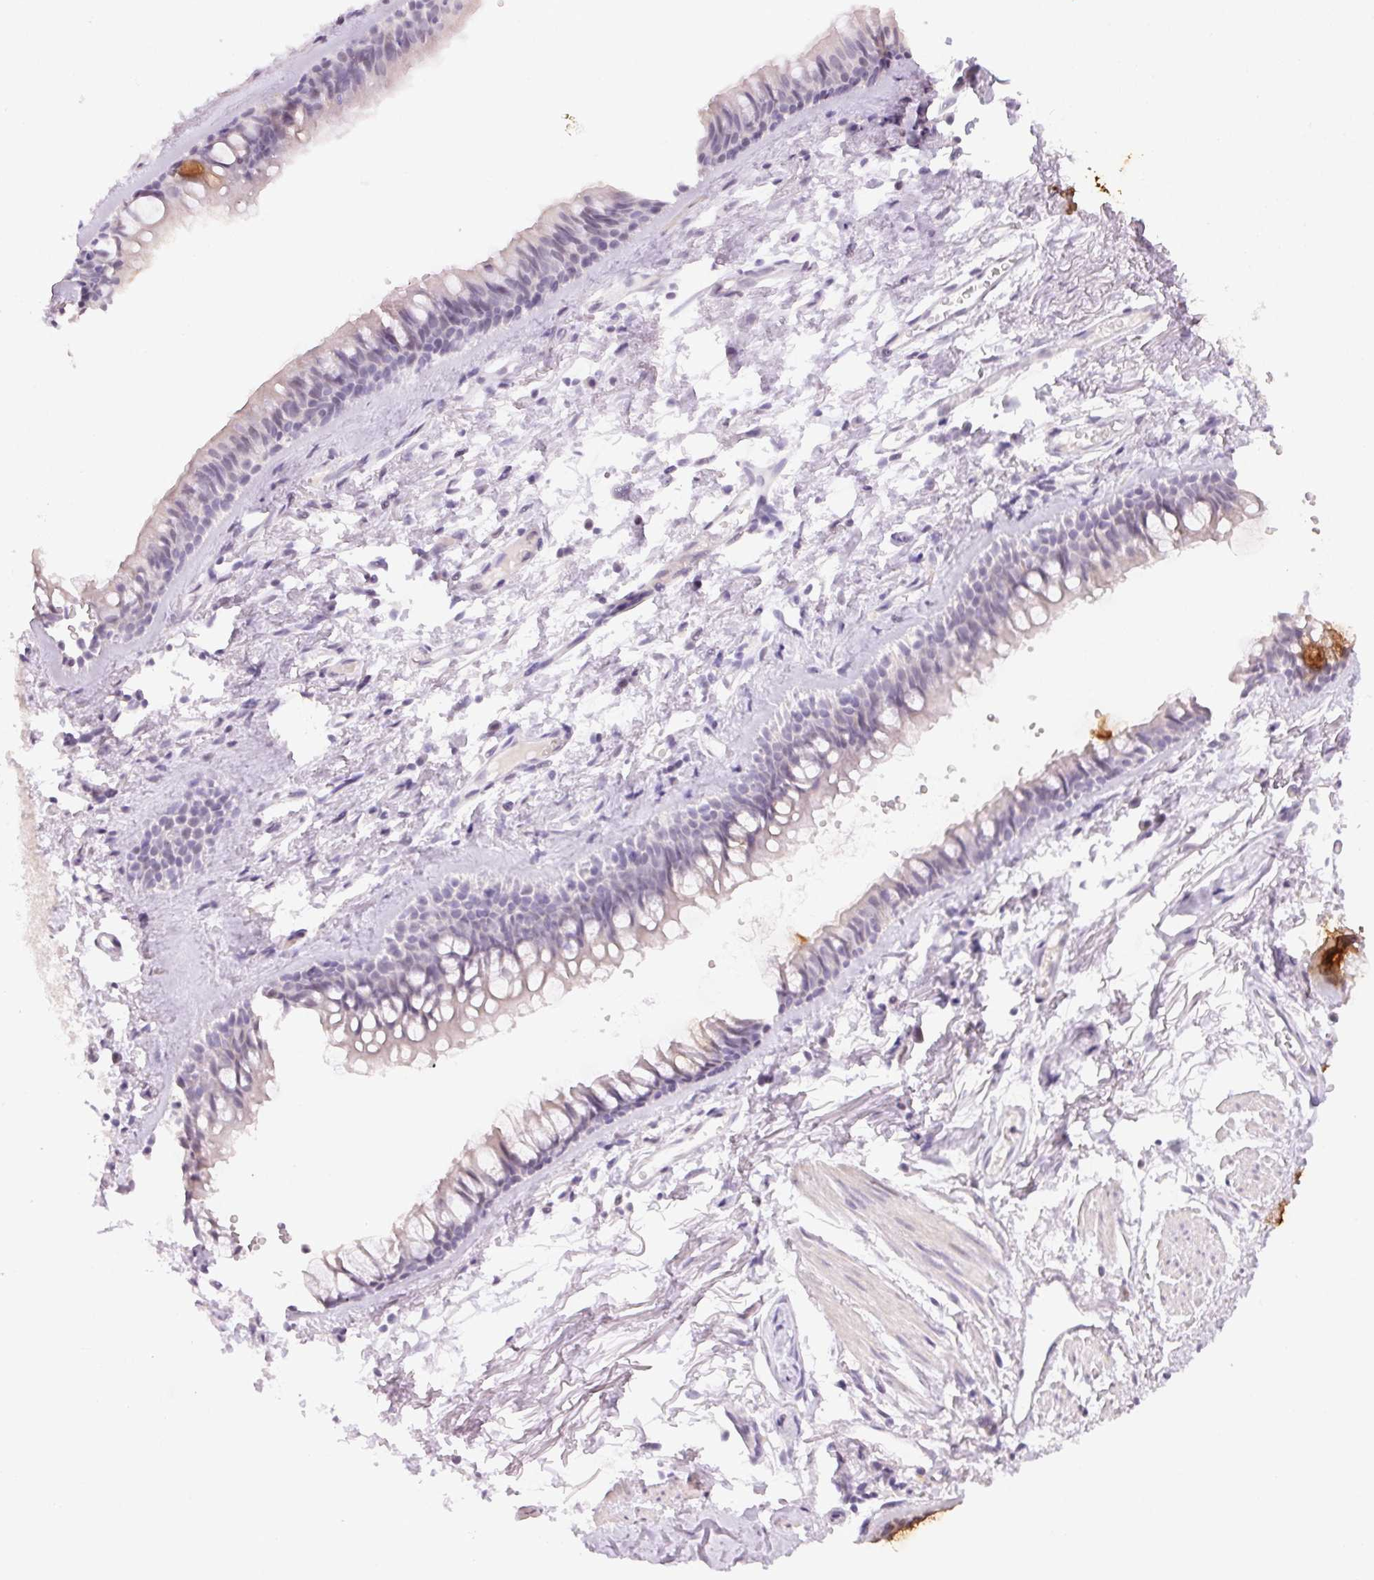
{"staining": {"intensity": "negative", "quantity": "none", "location": "none"}, "tissue": "soft tissue", "cell_type": "Chondrocytes", "image_type": "normal", "snomed": [{"axis": "morphology", "description": "Normal tissue, NOS"}, {"axis": "topography", "description": "Cartilage tissue"}, {"axis": "topography", "description": "Bronchus"}], "caption": "Chondrocytes are negative for protein expression in benign human soft tissue. (Brightfield microscopy of DAB immunohistochemistry (IHC) at high magnification).", "gene": "BPIFB2", "patient": {"sex": "female", "age": 79}}